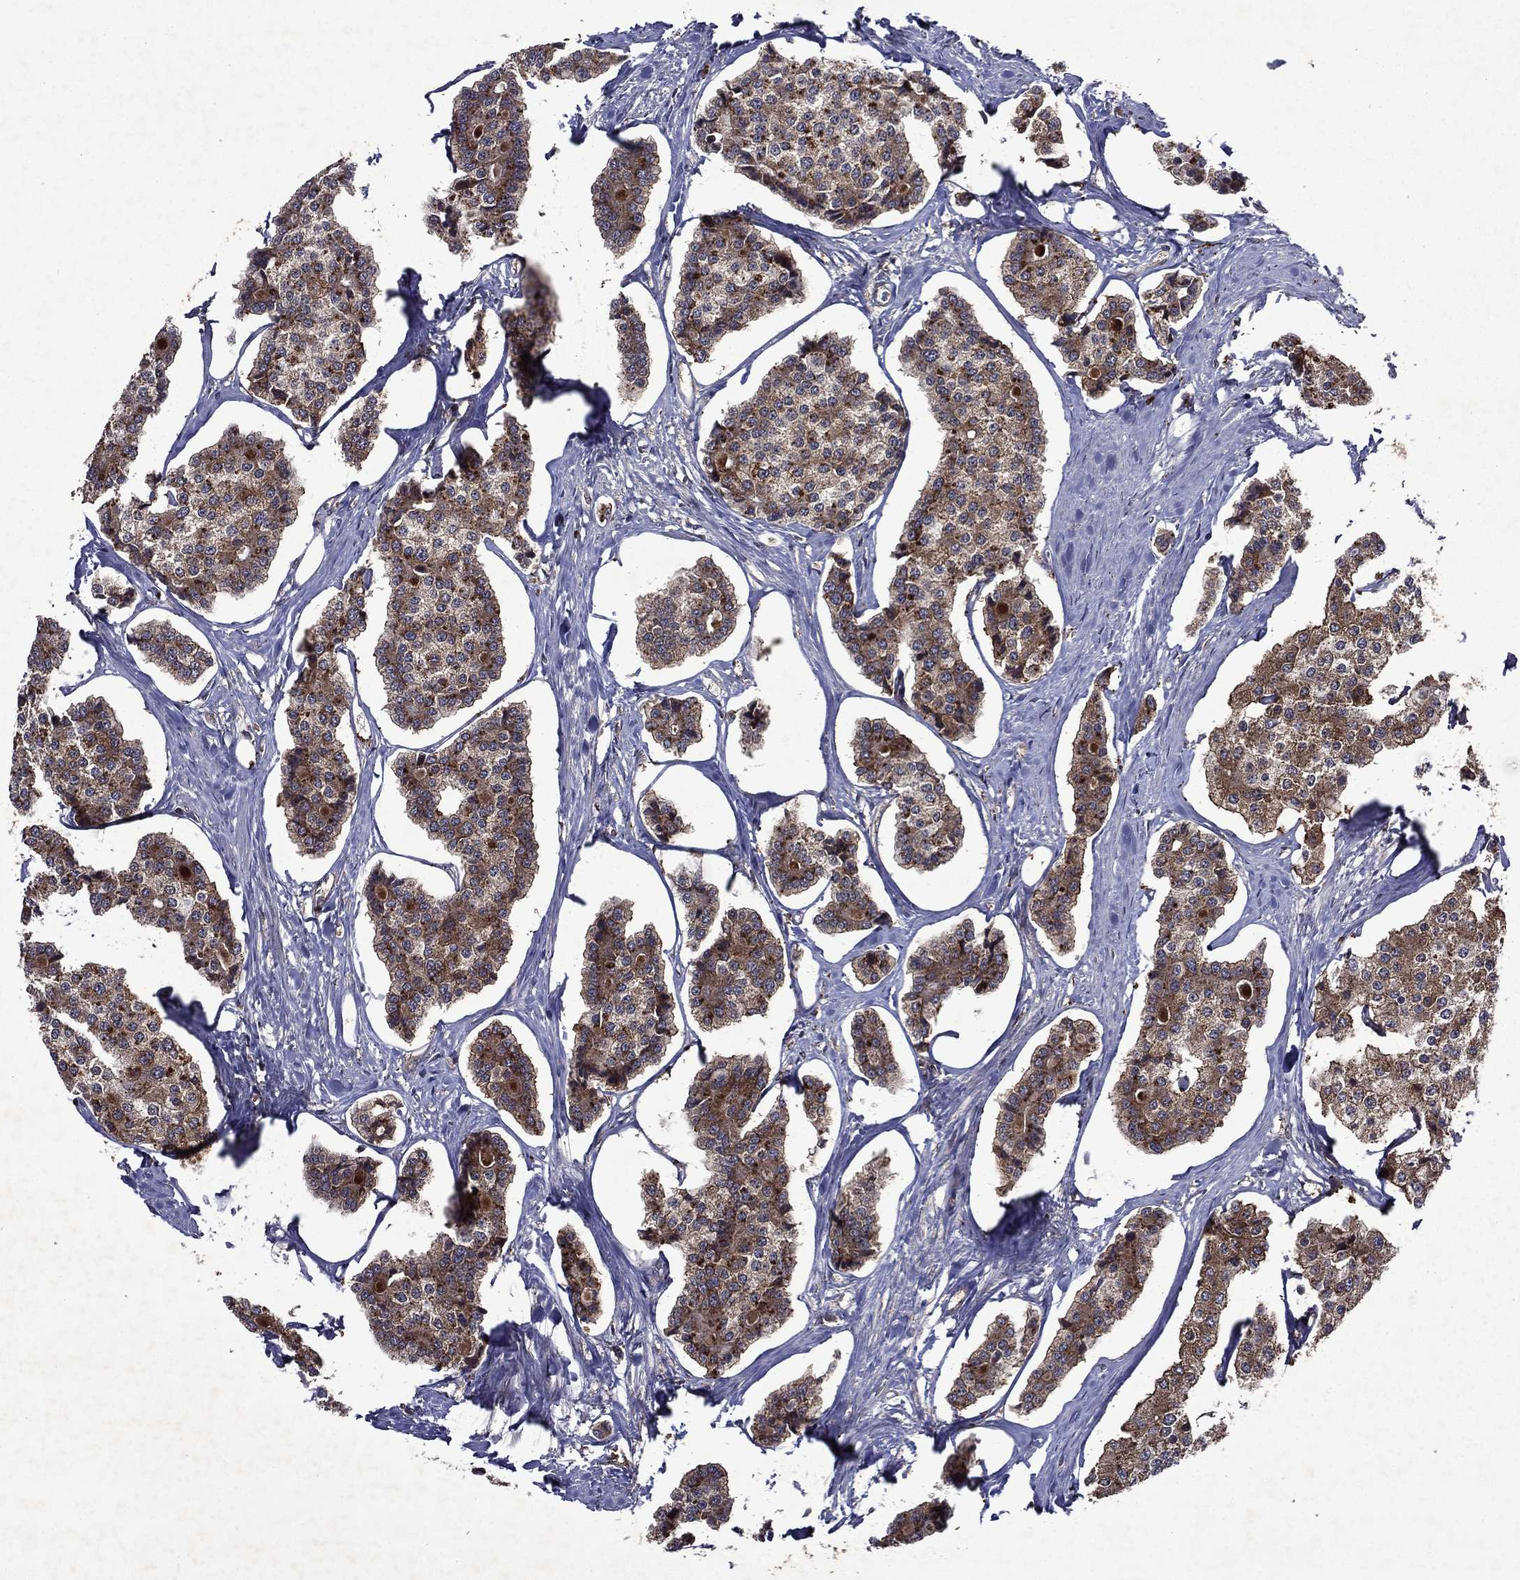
{"staining": {"intensity": "moderate", "quantity": ">75%", "location": "cytoplasmic/membranous"}, "tissue": "carcinoid", "cell_type": "Tumor cells", "image_type": "cancer", "snomed": [{"axis": "morphology", "description": "Carcinoid, malignant, NOS"}, {"axis": "topography", "description": "Small intestine"}], "caption": "Moderate cytoplasmic/membranous protein staining is appreciated in about >75% of tumor cells in carcinoid.", "gene": "EIF2B4", "patient": {"sex": "female", "age": 65}}